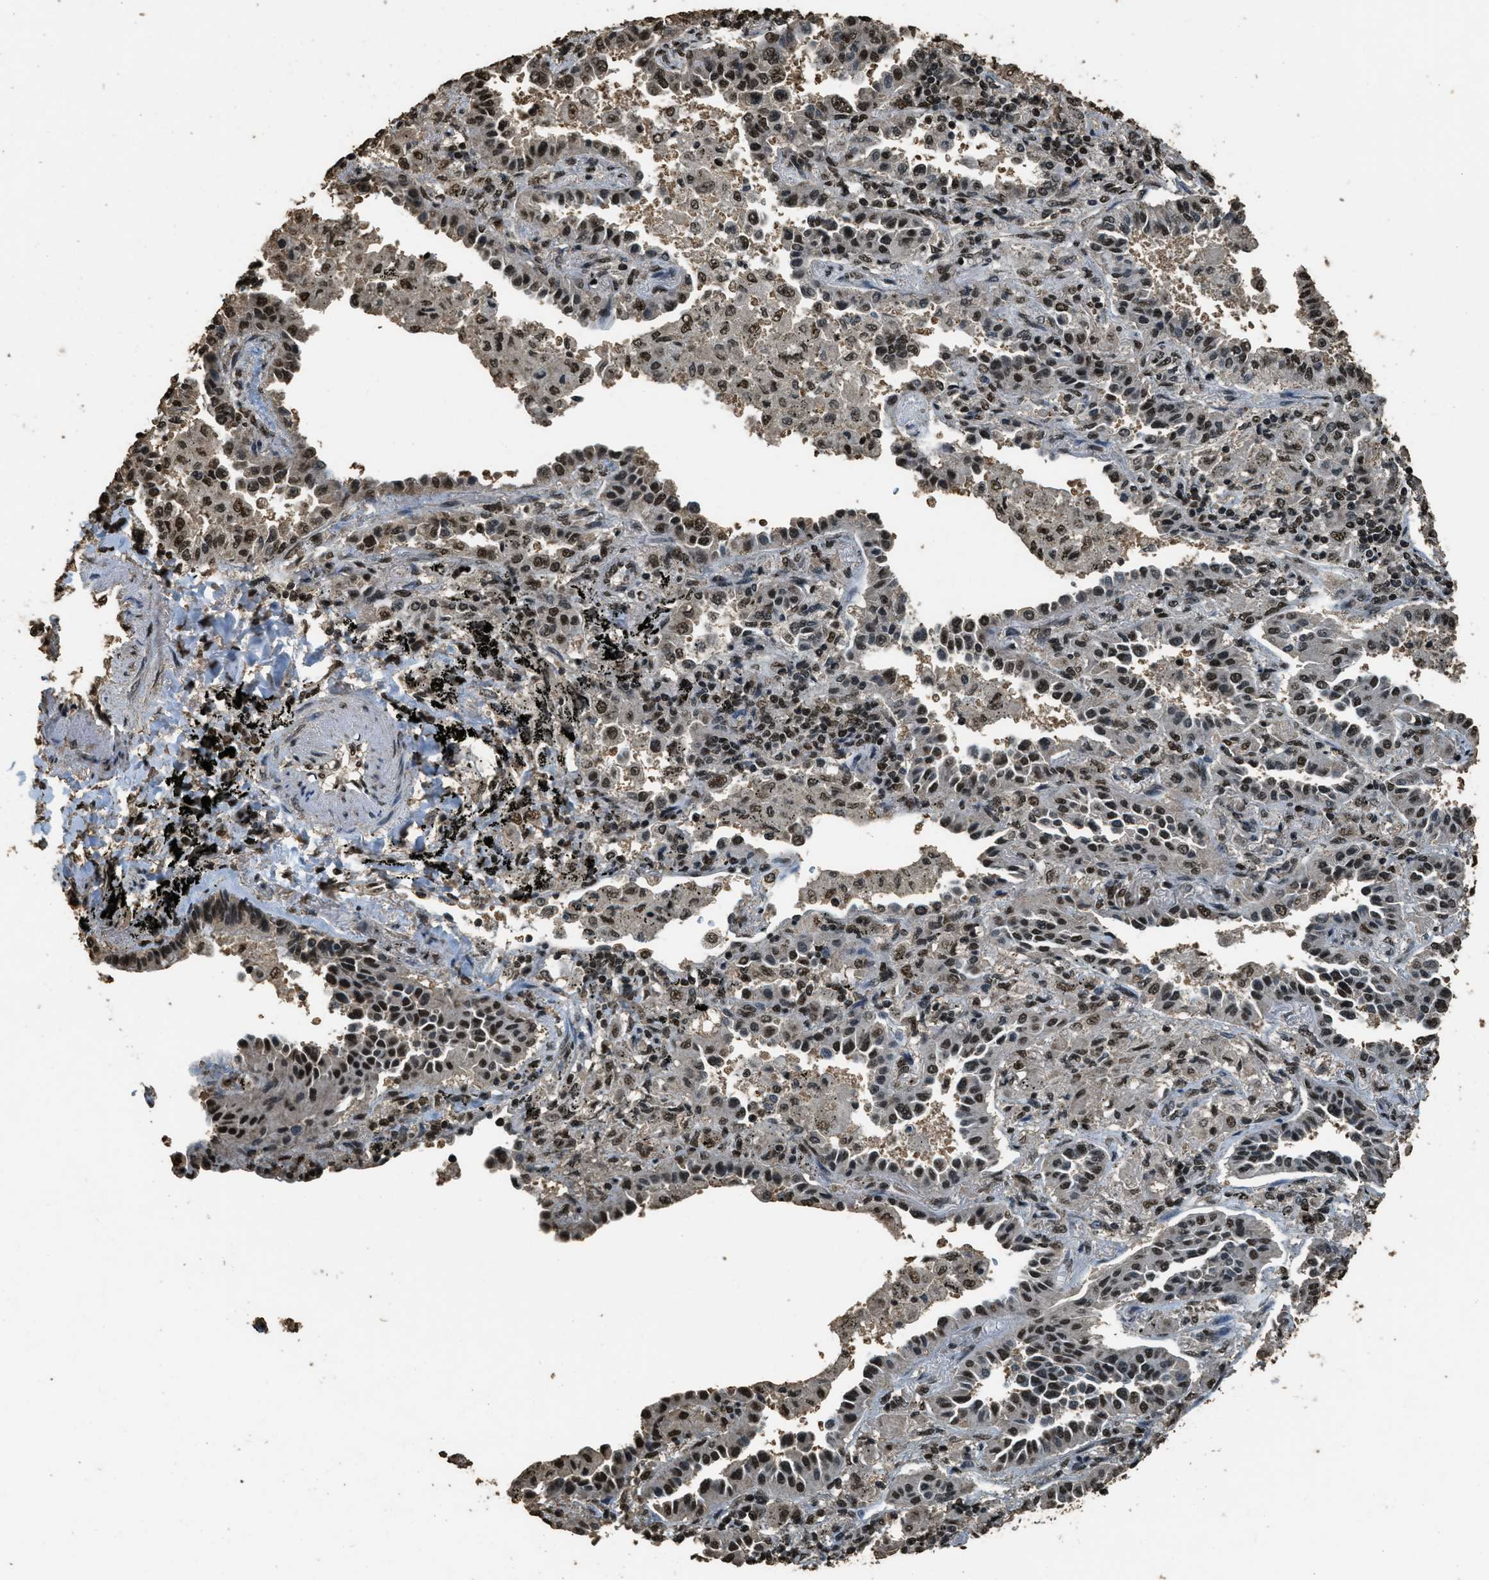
{"staining": {"intensity": "strong", "quantity": ">75%", "location": "nuclear"}, "tissue": "lung cancer", "cell_type": "Tumor cells", "image_type": "cancer", "snomed": [{"axis": "morphology", "description": "Normal tissue, NOS"}, {"axis": "morphology", "description": "Adenocarcinoma, NOS"}, {"axis": "topography", "description": "Lung"}], "caption": "This image displays IHC staining of human lung cancer, with high strong nuclear positivity in about >75% of tumor cells.", "gene": "MYB", "patient": {"sex": "male", "age": 59}}